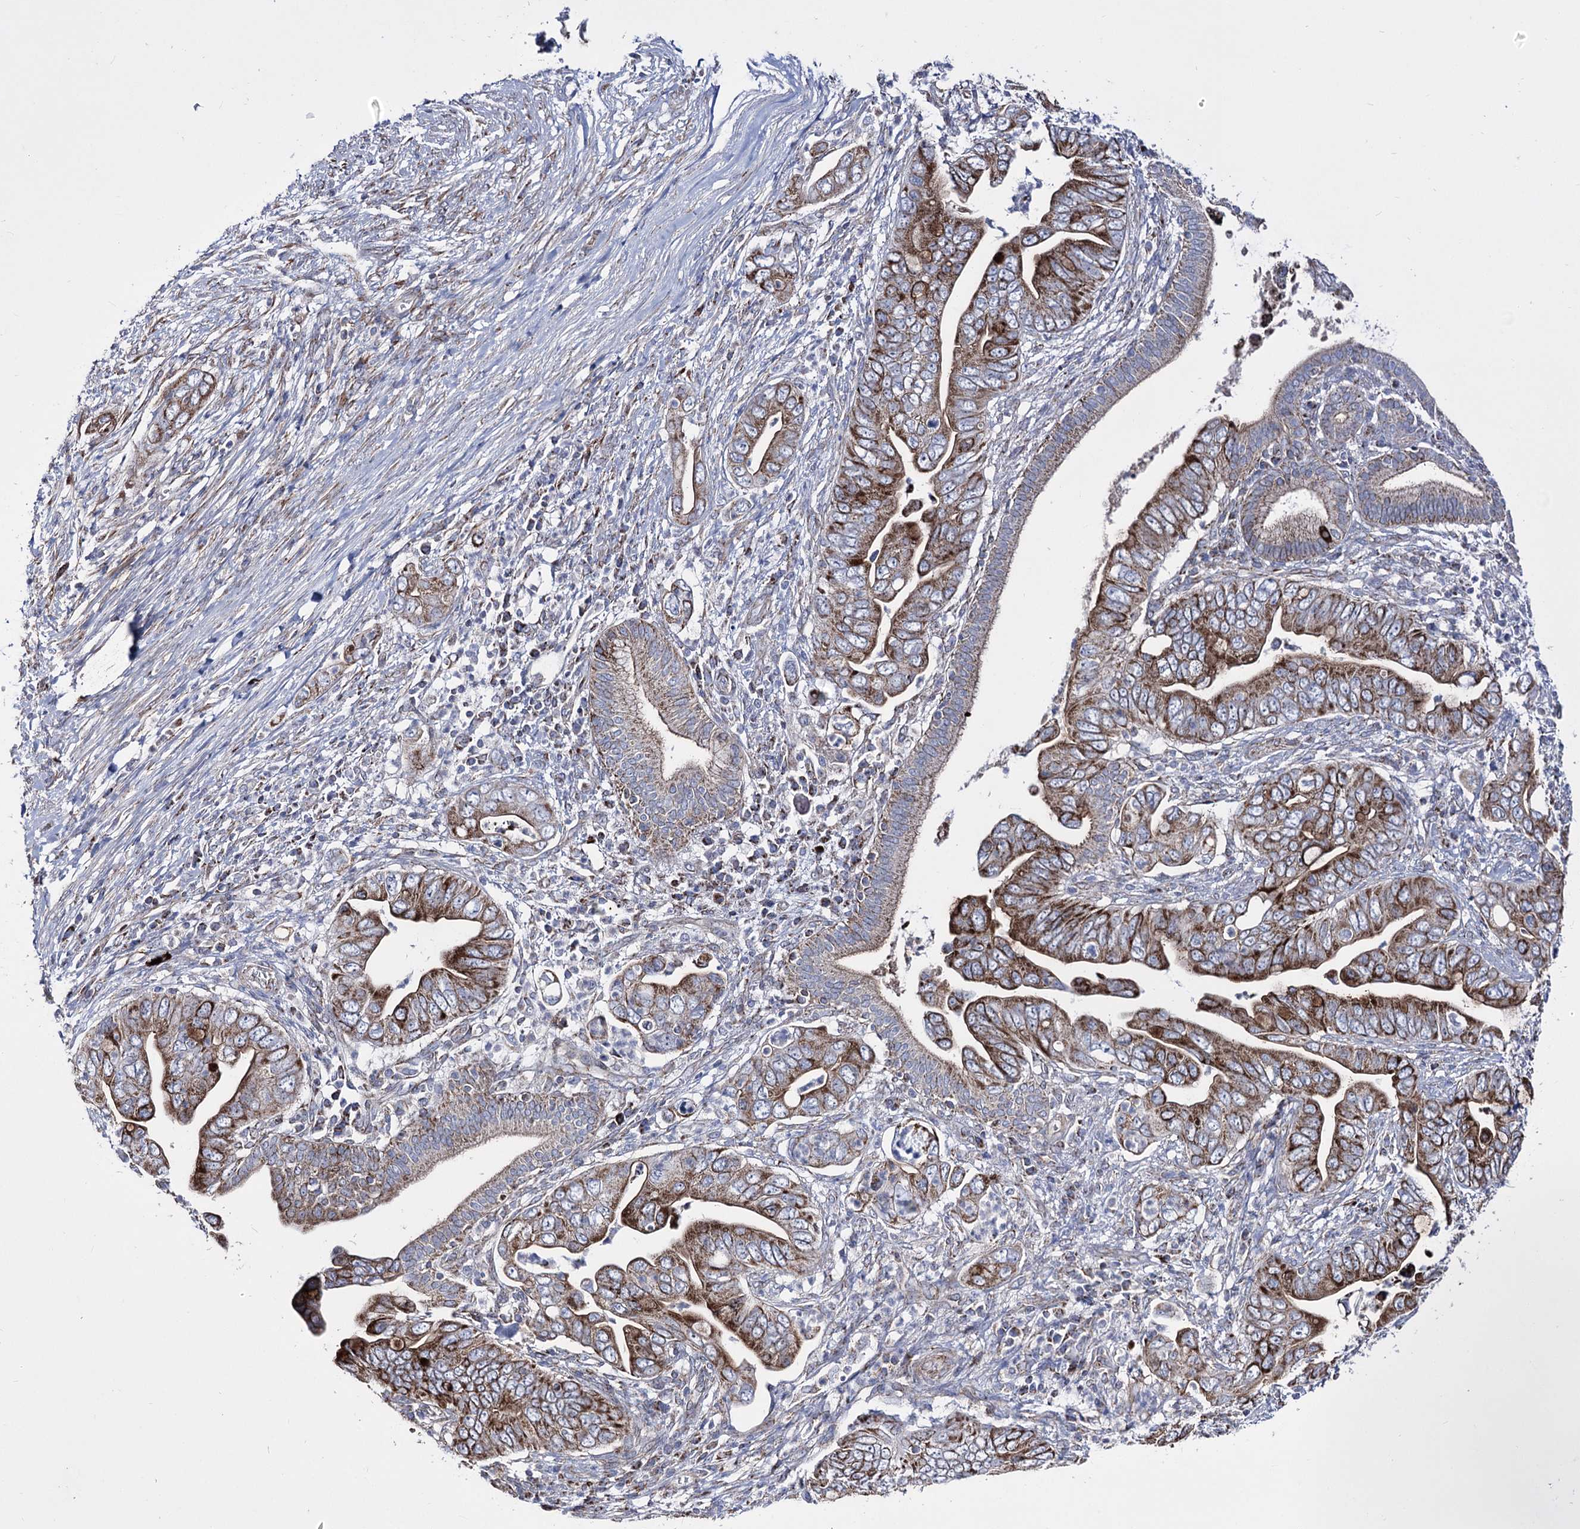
{"staining": {"intensity": "moderate", "quantity": ">75%", "location": "cytoplasmic/membranous"}, "tissue": "pancreatic cancer", "cell_type": "Tumor cells", "image_type": "cancer", "snomed": [{"axis": "morphology", "description": "Adenocarcinoma, NOS"}, {"axis": "topography", "description": "Pancreas"}], "caption": "Pancreatic adenocarcinoma stained with DAB immunohistochemistry (IHC) shows medium levels of moderate cytoplasmic/membranous expression in about >75% of tumor cells. (DAB (3,3'-diaminobenzidine) IHC, brown staining for protein, blue staining for nuclei).", "gene": "OSBPL5", "patient": {"sex": "male", "age": 75}}